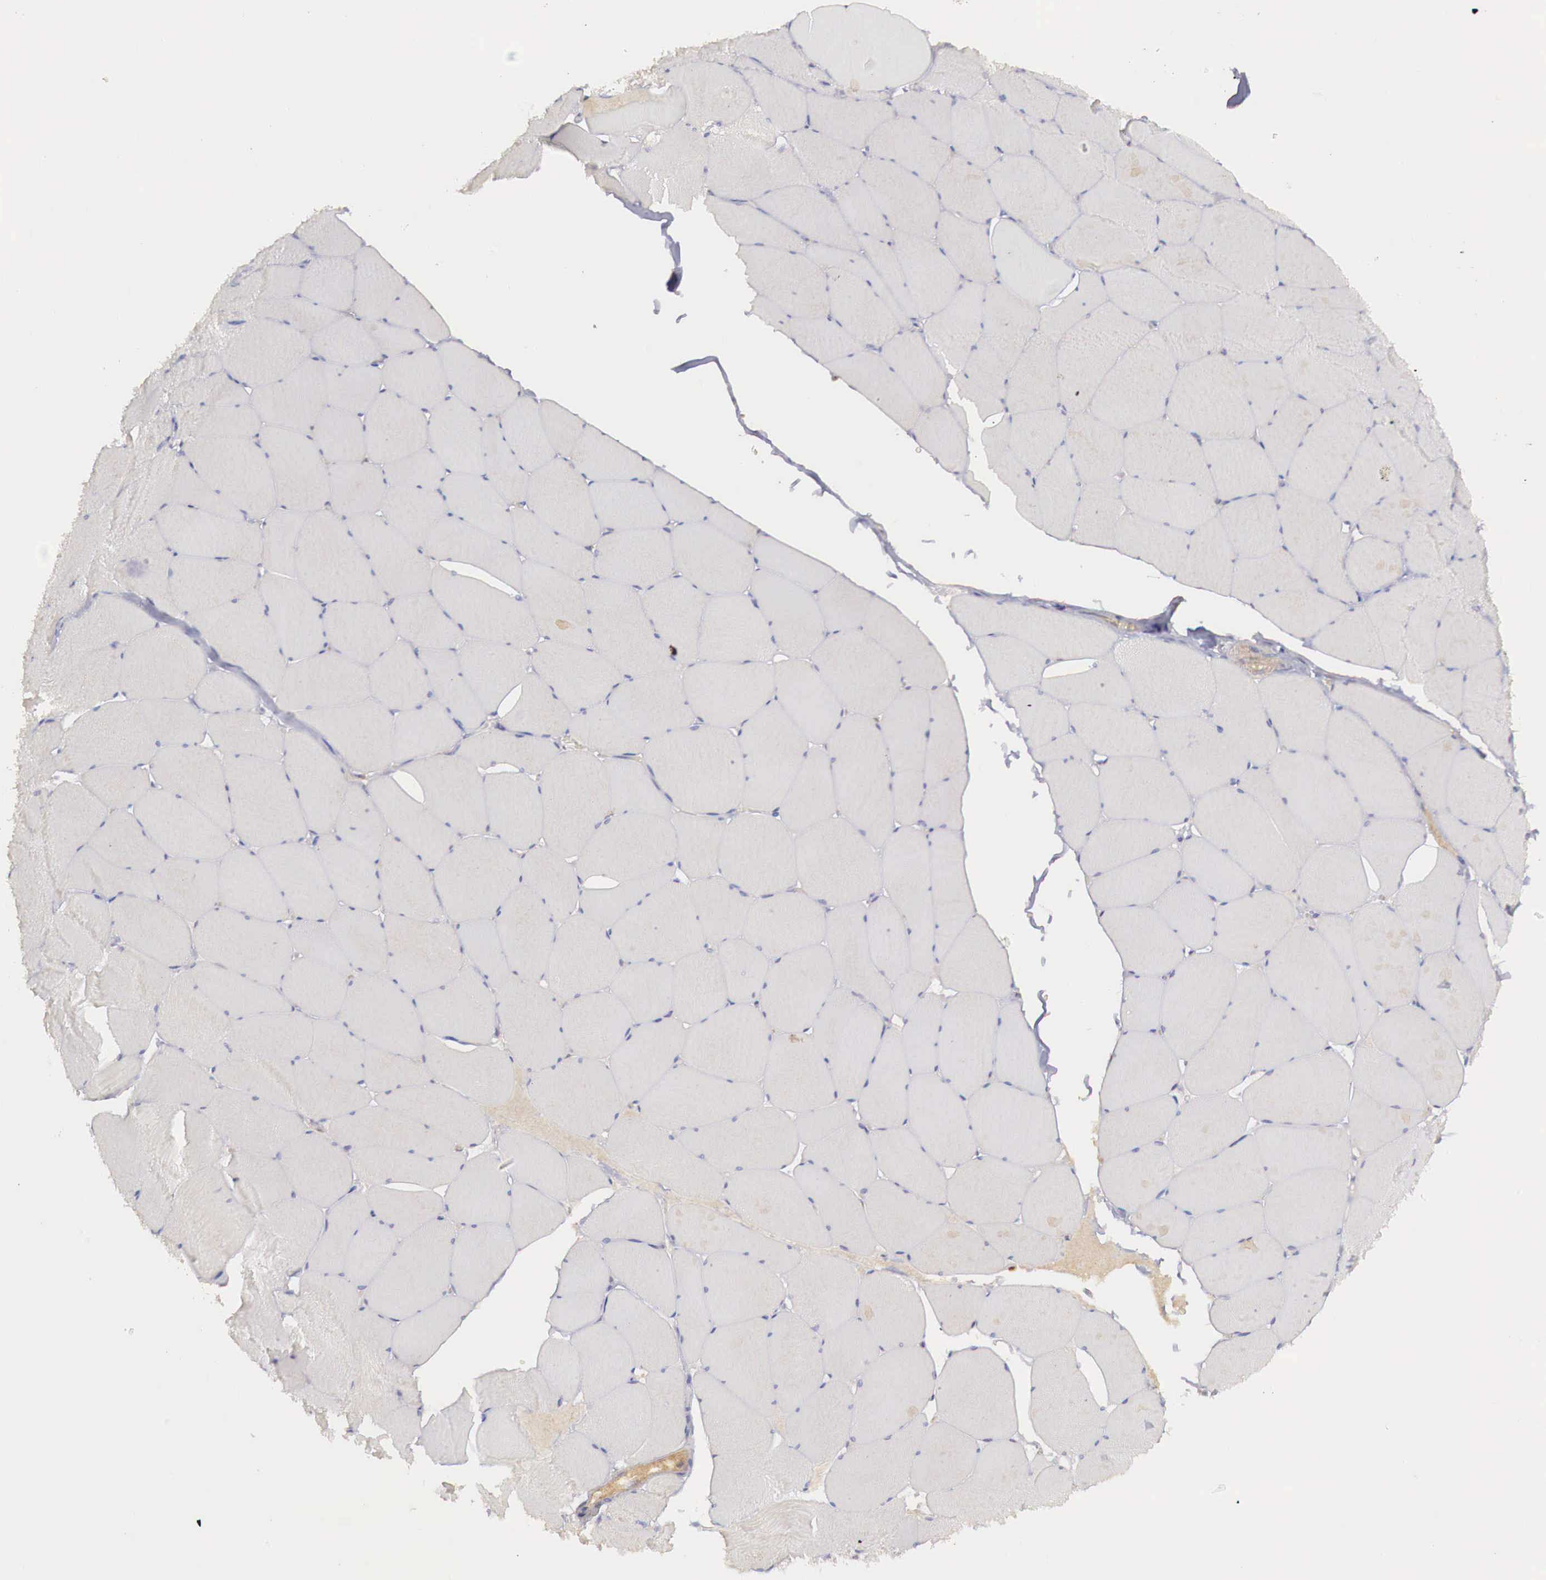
{"staining": {"intensity": "negative", "quantity": "none", "location": "none"}, "tissue": "skeletal muscle", "cell_type": "Myocytes", "image_type": "normal", "snomed": [{"axis": "morphology", "description": "Normal tissue, NOS"}, {"axis": "topography", "description": "Skeletal muscle"}, {"axis": "topography", "description": "Salivary gland"}], "caption": "An IHC photomicrograph of normal skeletal muscle is shown. There is no staining in myocytes of skeletal muscle. Nuclei are stained in blue.", "gene": "KLHDC7B", "patient": {"sex": "male", "age": 62}}